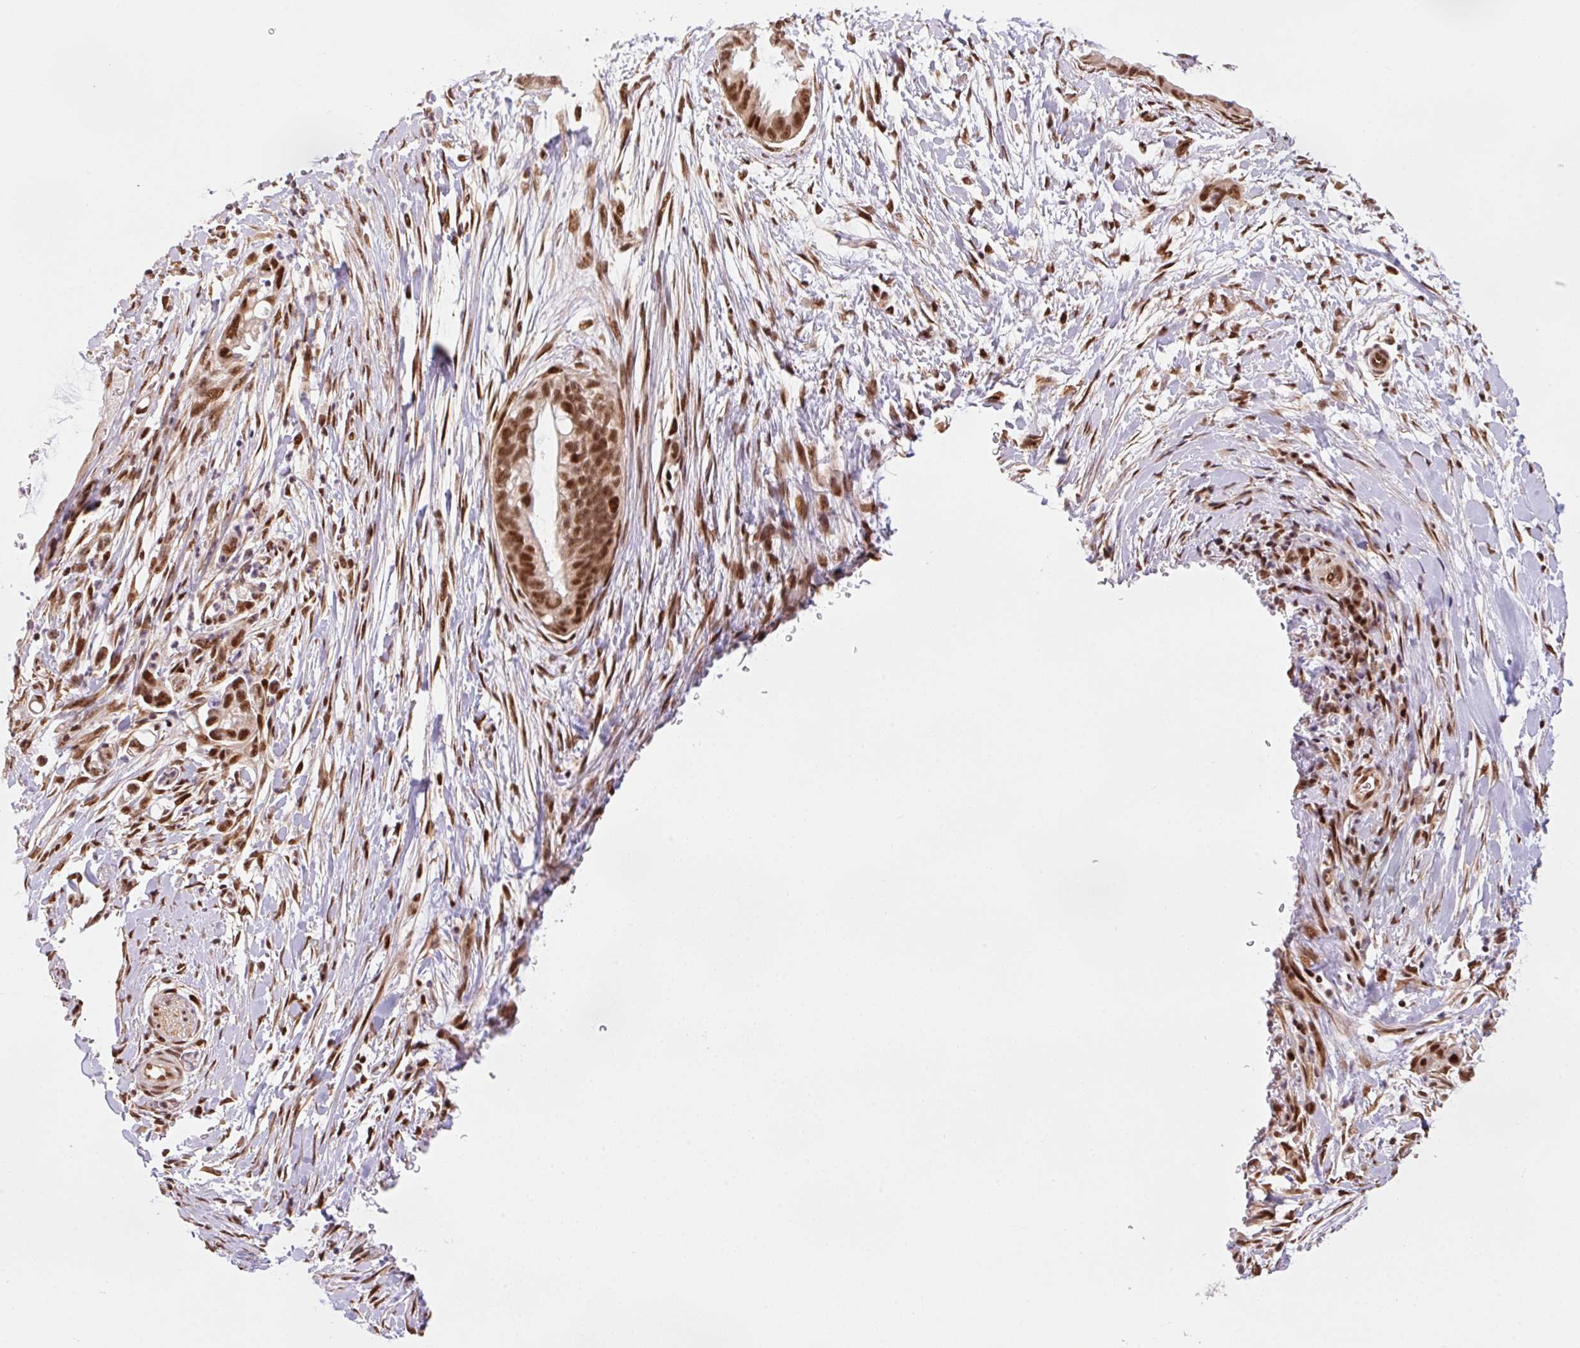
{"staining": {"intensity": "moderate", "quantity": ">75%", "location": "nuclear"}, "tissue": "pancreatic cancer", "cell_type": "Tumor cells", "image_type": "cancer", "snomed": [{"axis": "morphology", "description": "Adenocarcinoma, NOS"}, {"axis": "topography", "description": "Pancreas"}], "caption": "Brown immunohistochemical staining in pancreatic adenocarcinoma demonstrates moderate nuclear staining in approximately >75% of tumor cells.", "gene": "INTS8", "patient": {"sex": "male", "age": 75}}